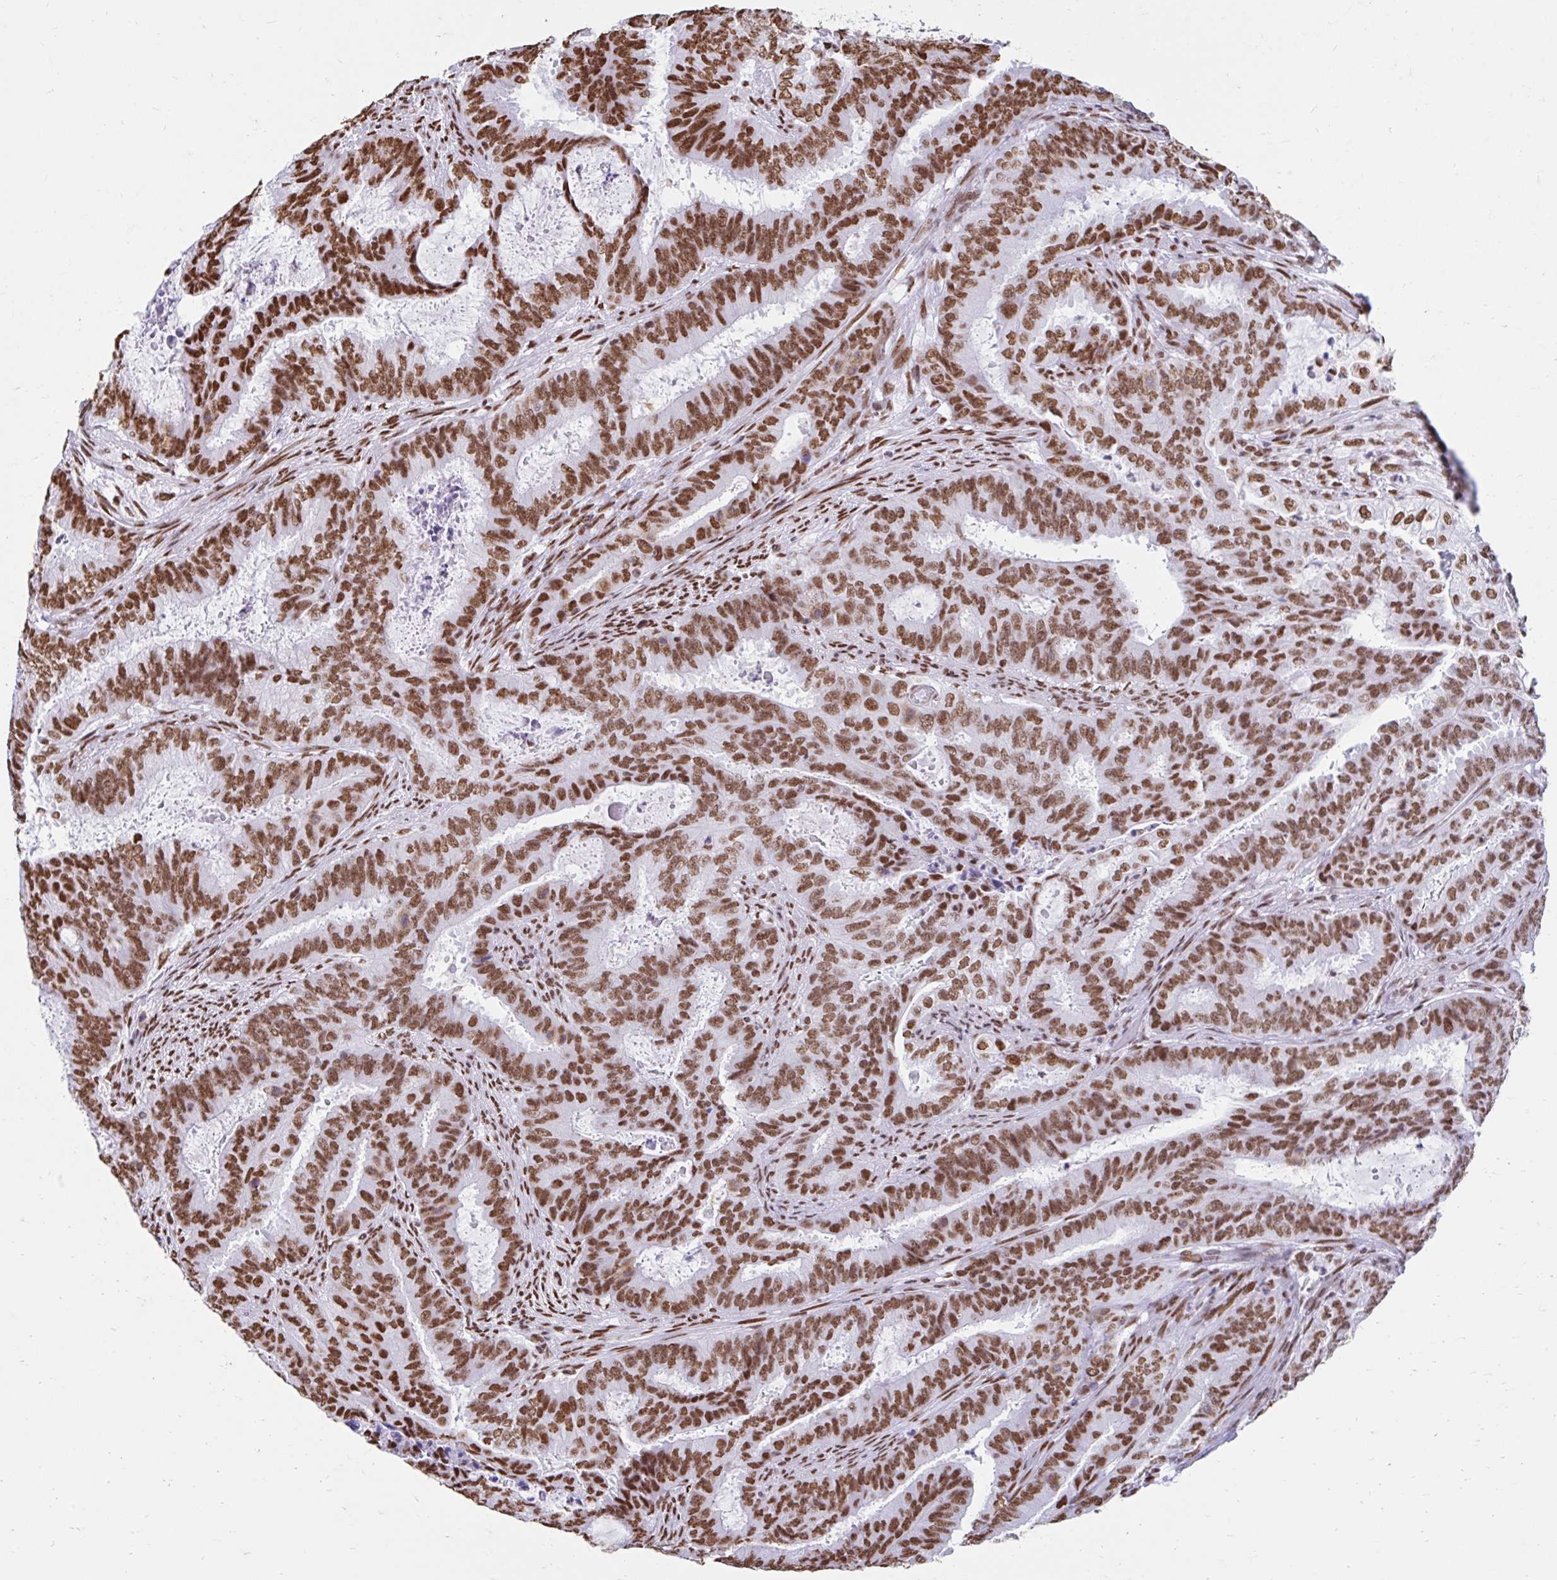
{"staining": {"intensity": "moderate", "quantity": ">75%", "location": "nuclear"}, "tissue": "endometrial cancer", "cell_type": "Tumor cells", "image_type": "cancer", "snomed": [{"axis": "morphology", "description": "Adenocarcinoma, NOS"}, {"axis": "topography", "description": "Endometrium"}], "caption": "The image demonstrates a brown stain indicating the presence of a protein in the nuclear of tumor cells in adenocarcinoma (endometrial). (Stains: DAB (3,3'-diaminobenzidine) in brown, nuclei in blue, Microscopy: brightfield microscopy at high magnification).", "gene": "KHDRBS1", "patient": {"sex": "female", "age": 51}}